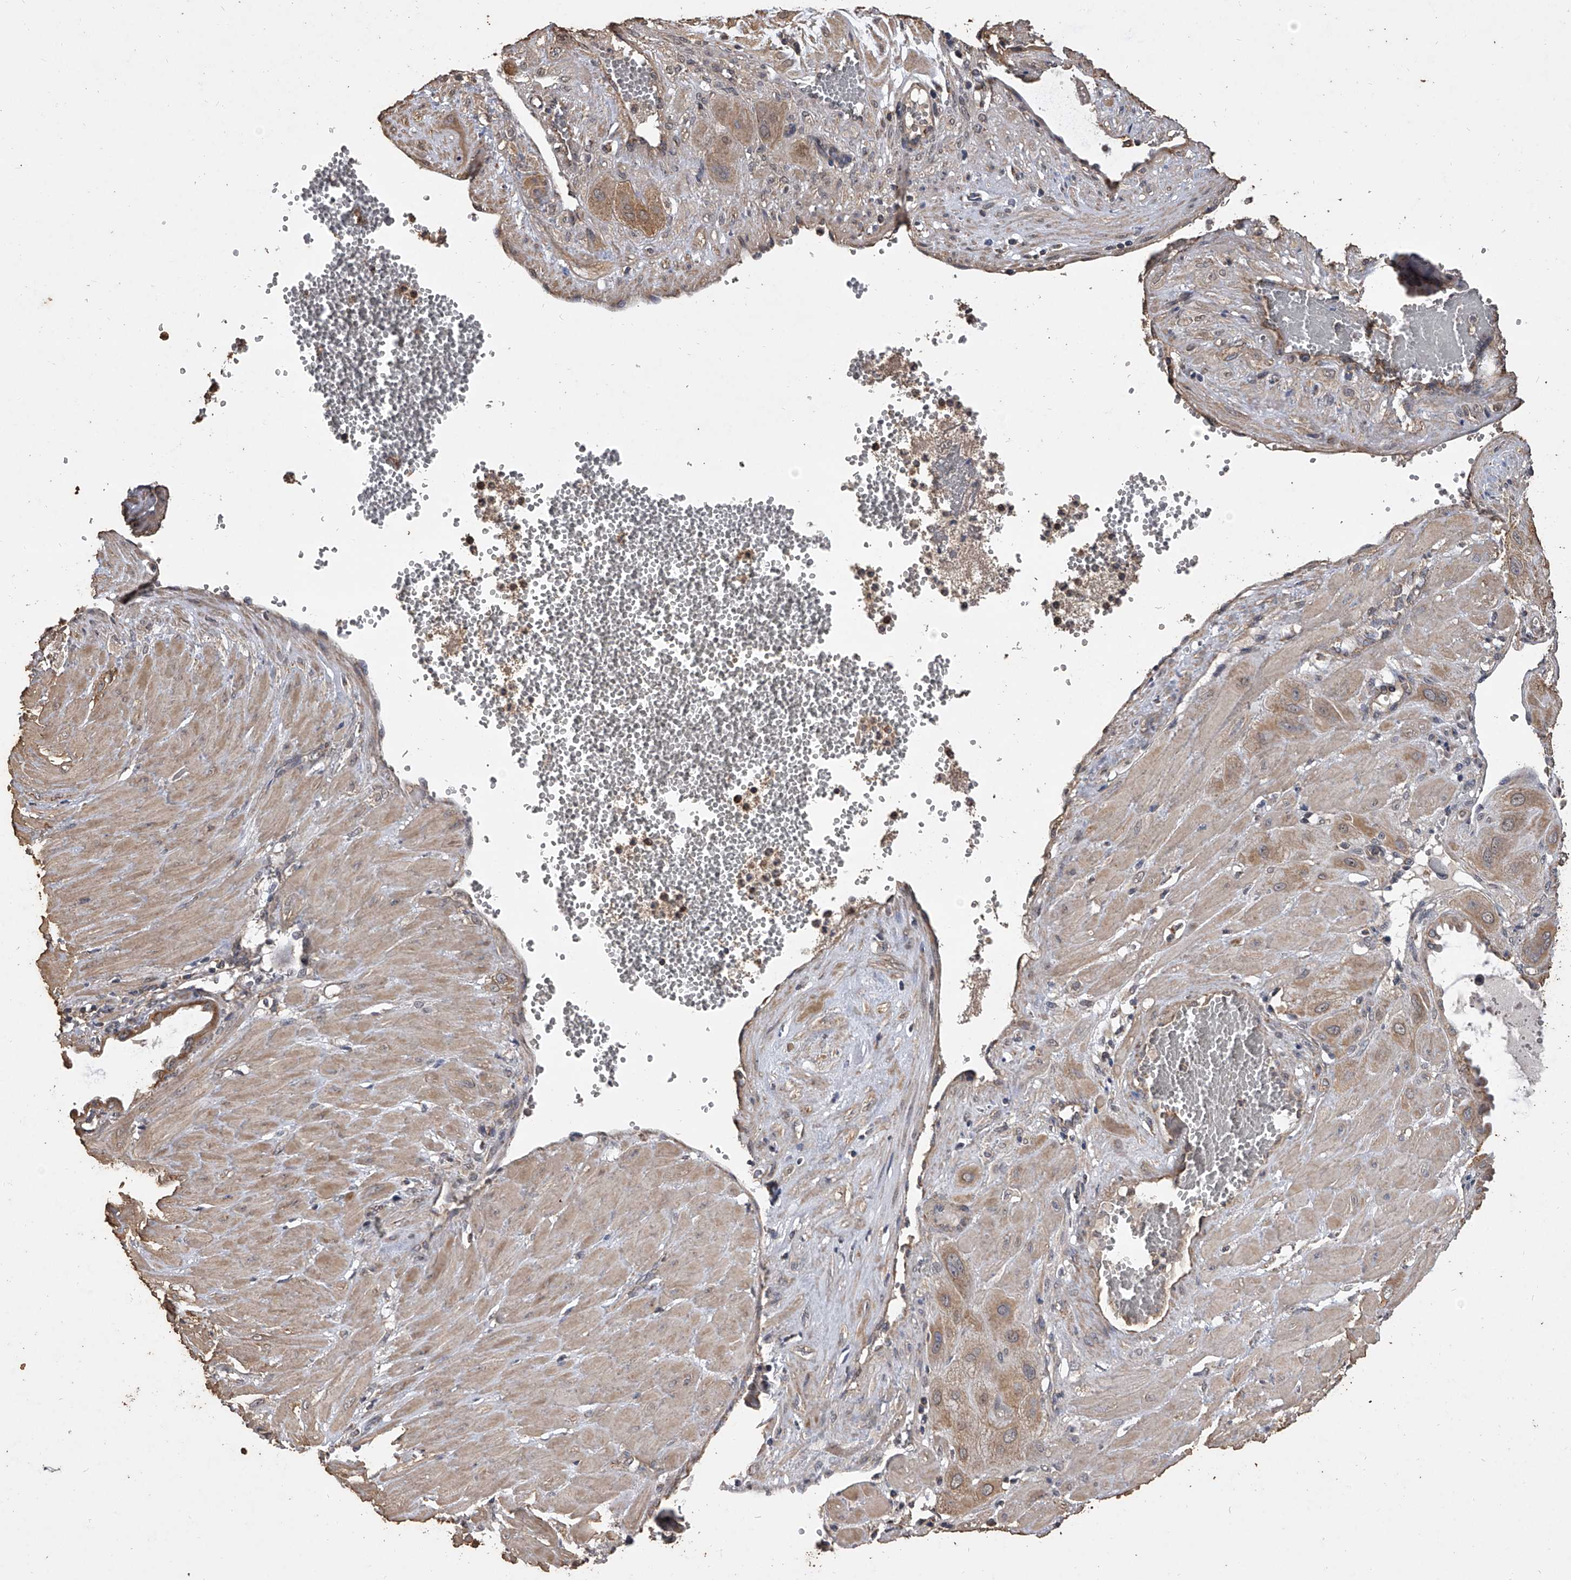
{"staining": {"intensity": "moderate", "quantity": ">75%", "location": "cytoplasmic/membranous"}, "tissue": "cervical cancer", "cell_type": "Tumor cells", "image_type": "cancer", "snomed": [{"axis": "morphology", "description": "Squamous cell carcinoma, NOS"}, {"axis": "topography", "description": "Cervix"}], "caption": "Cervical squamous cell carcinoma stained for a protein reveals moderate cytoplasmic/membranous positivity in tumor cells. The staining is performed using DAB (3,3'-diaminobenzidine) brown chromogen to label protein expression. The nuclei are counter-stained blue using hematoxylin.", "gene": "MRPL28", "patient": {"sex": "female", "age": 34}}